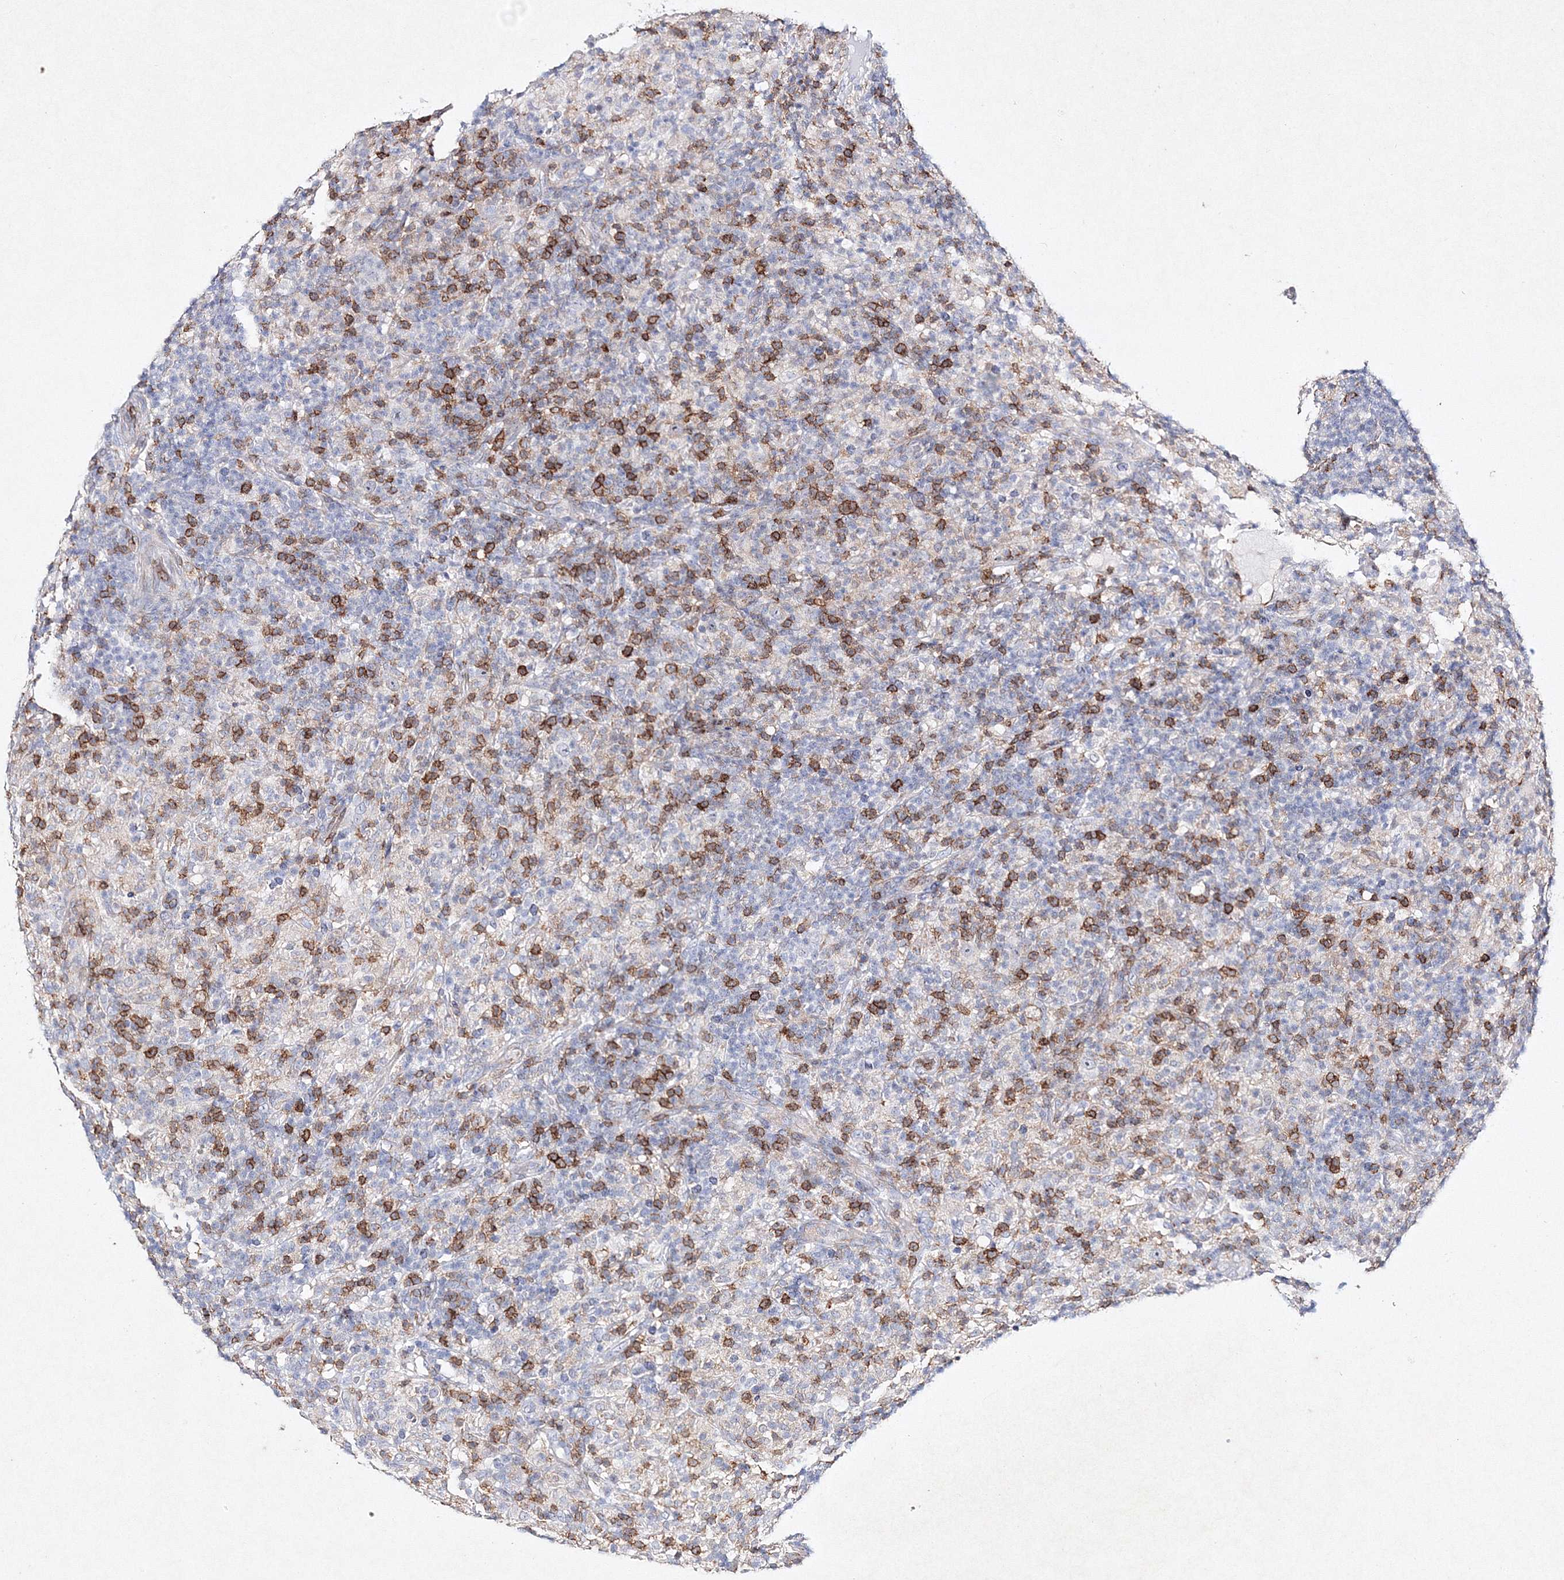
{"staining": {"intensity": "negative", "quantity": "none", "location": "none"}, "tissue": "lymphoma", "cell_type": "Tumor cells", "image_type": "cancer", "snomed": [{"axis": "morphology", "description": "Hodgkin's disease, NOS"}, {"axis": "topography", "description": "Lymph node"}], "caption": "Tumor cells show no significant positivity in Hodgkin's disease. (DAB immunohistochemistry with hematoxylin counter stain).", "gene": "HCST", "patient": {"sex": "male", "age": 70}}